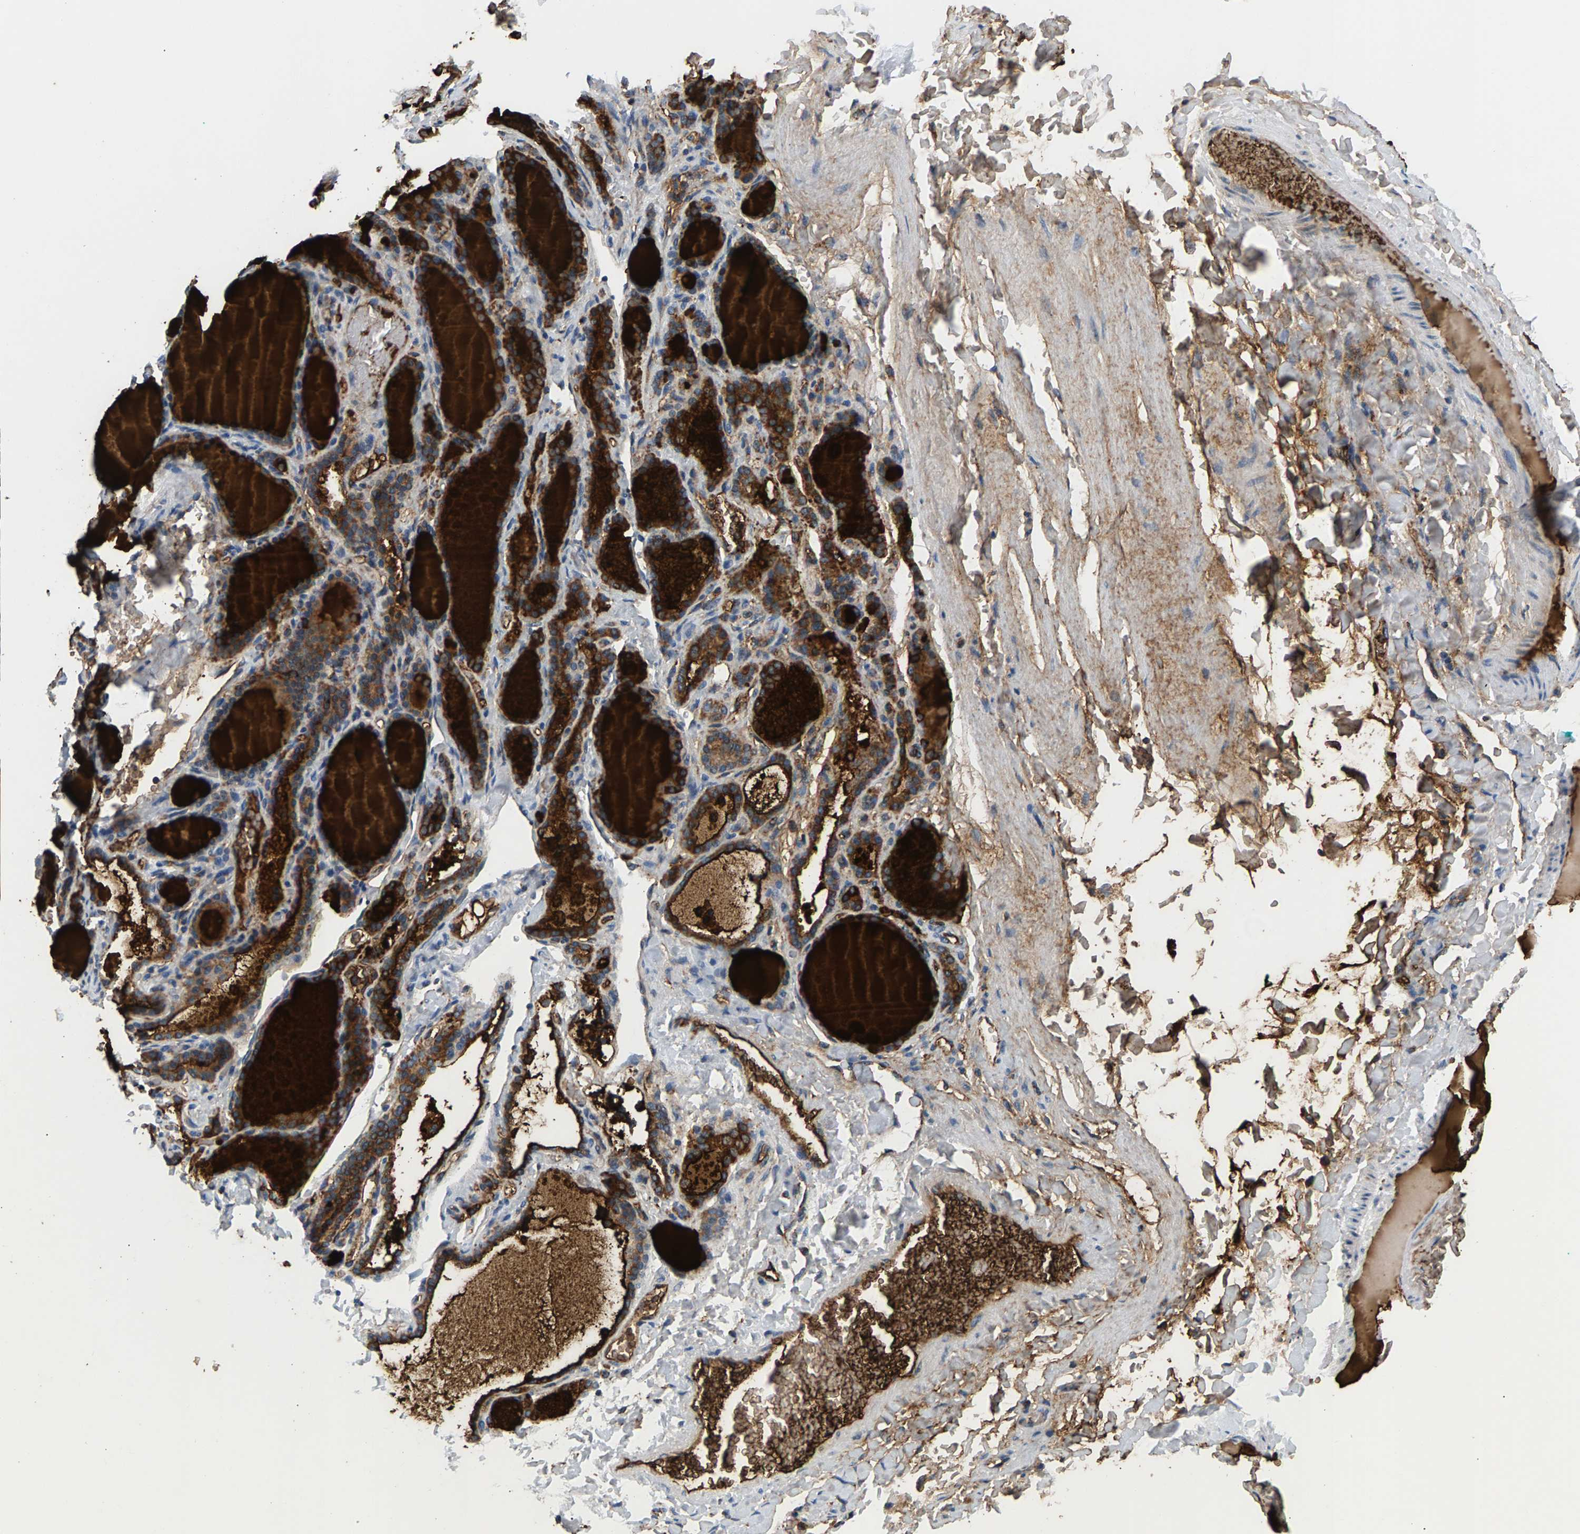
{"staining": {"intensity": "strong", "quantity": "25%-75%", "location": "cytoplasmic/membranous"}, "tissue": "thyroid gland", "cell_type": "Glandular cells", "image_type": "normal", "snomed": [{"axis": "morphology", "description": "Normal tissue, NOS"}, {"axis": "topography", "description": "Thyroid gland"}], "caption": "Immunohistochemistry (IHC) (DAB (3,3'-diaminobenzidine)) staining of benign thyroid gland reveals strong cytoplasmic/membranous protein expression in about 25%-75% of glandular cells.", "gene": "PDE1A", "patient": {"sex": "female", "age": 28}}